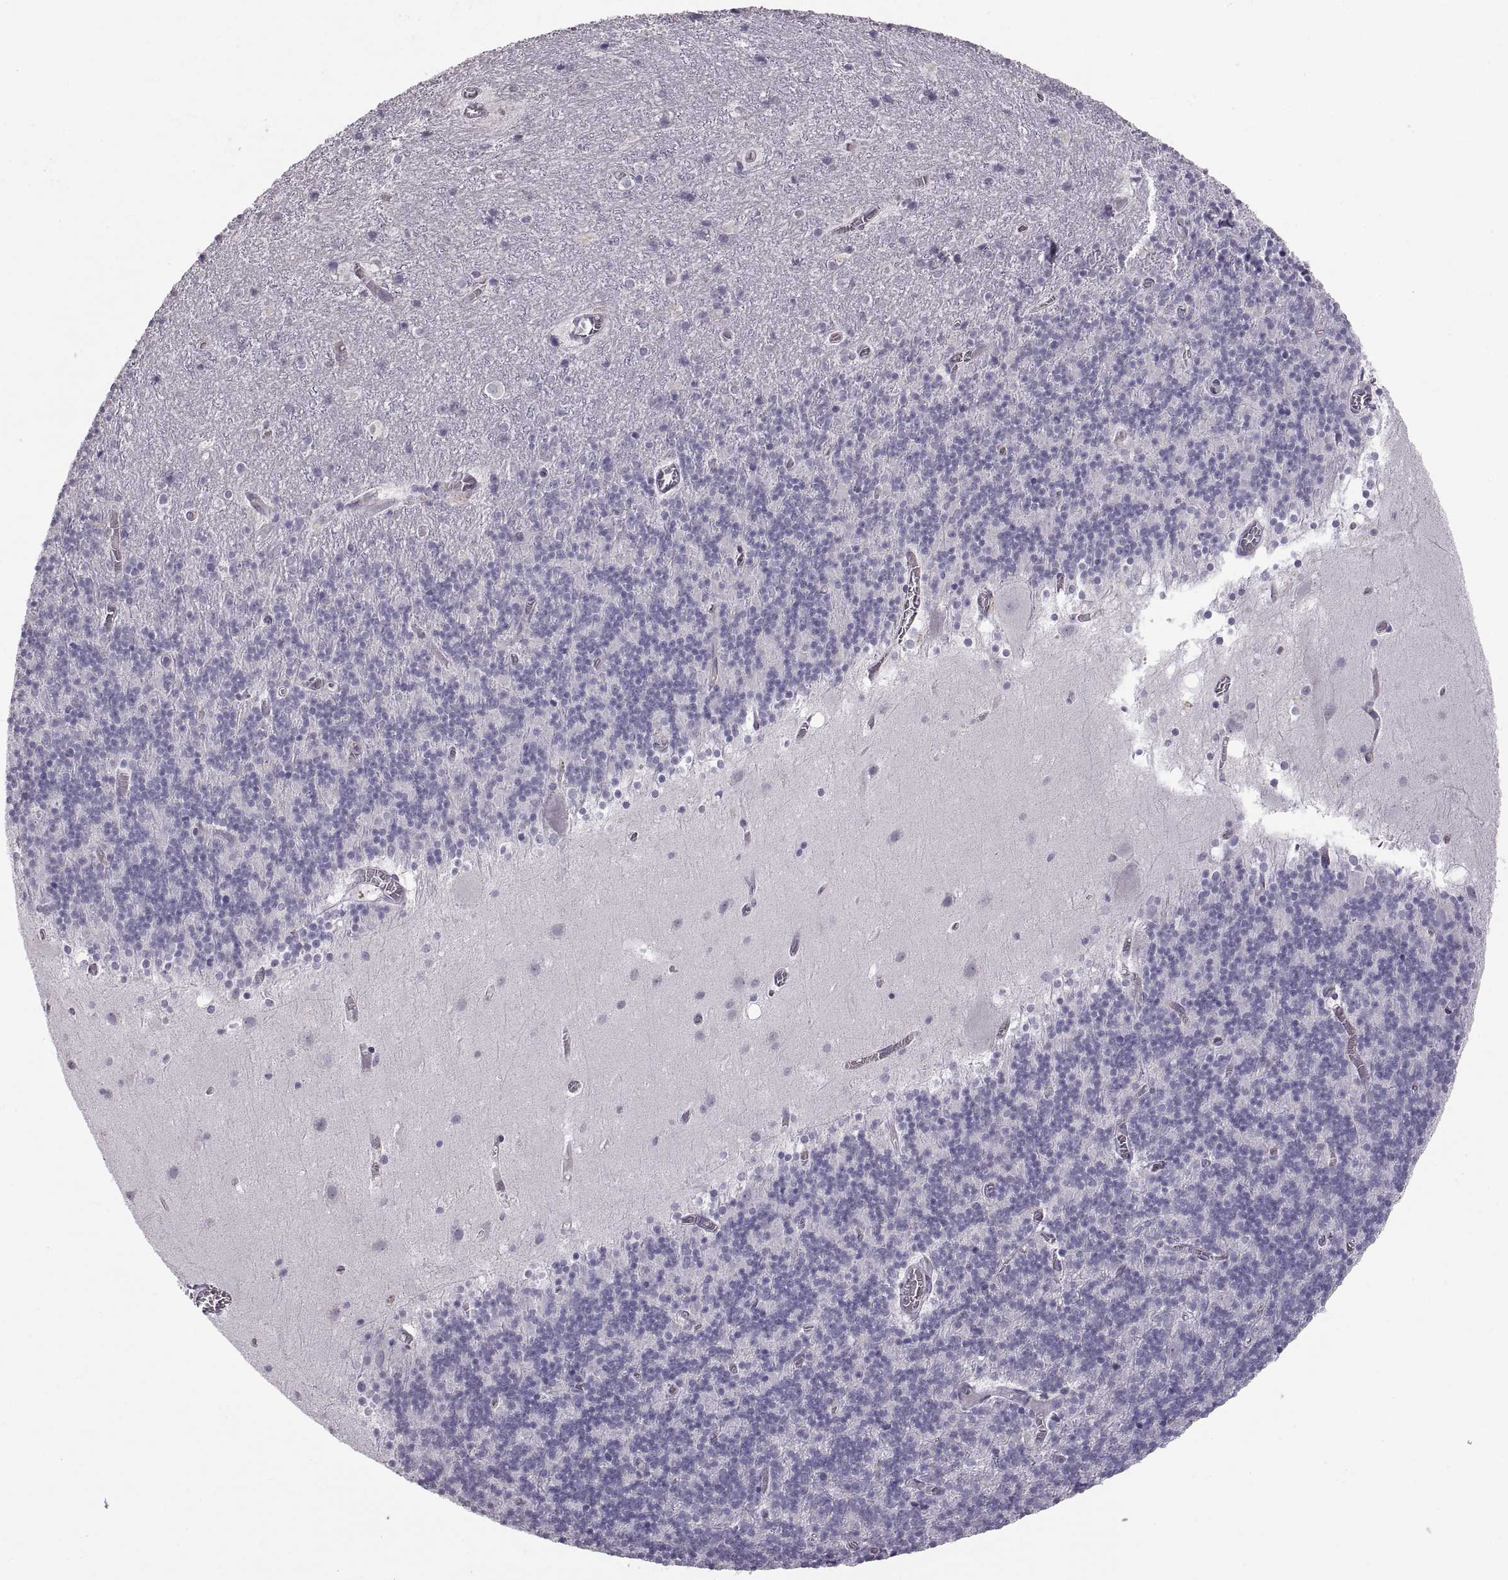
{"staining": {"intensity": "negative", "quantity": "none", "location": "none"}, "tissue": "cerebellum", "cell_type": "Cells in granular layer", "image_type": "normal", "snomed": [{"axis": "morphology", "description": "Normal tissue, NOS"}, {"axis": "topography", "description": "Cerebellum"}], "caption": "Cells in granular layer show no significant protein positivity in benign cerebellum. (Stains: DAB (3,3'-diaminobenzidine) immunohistochemistry (IHC) with hematoxylin counter stain, Microscopy: brightfield microscopy at high magnification).", "gene": "SPACDR", "patient": {"sex": "male", "age": 70}}